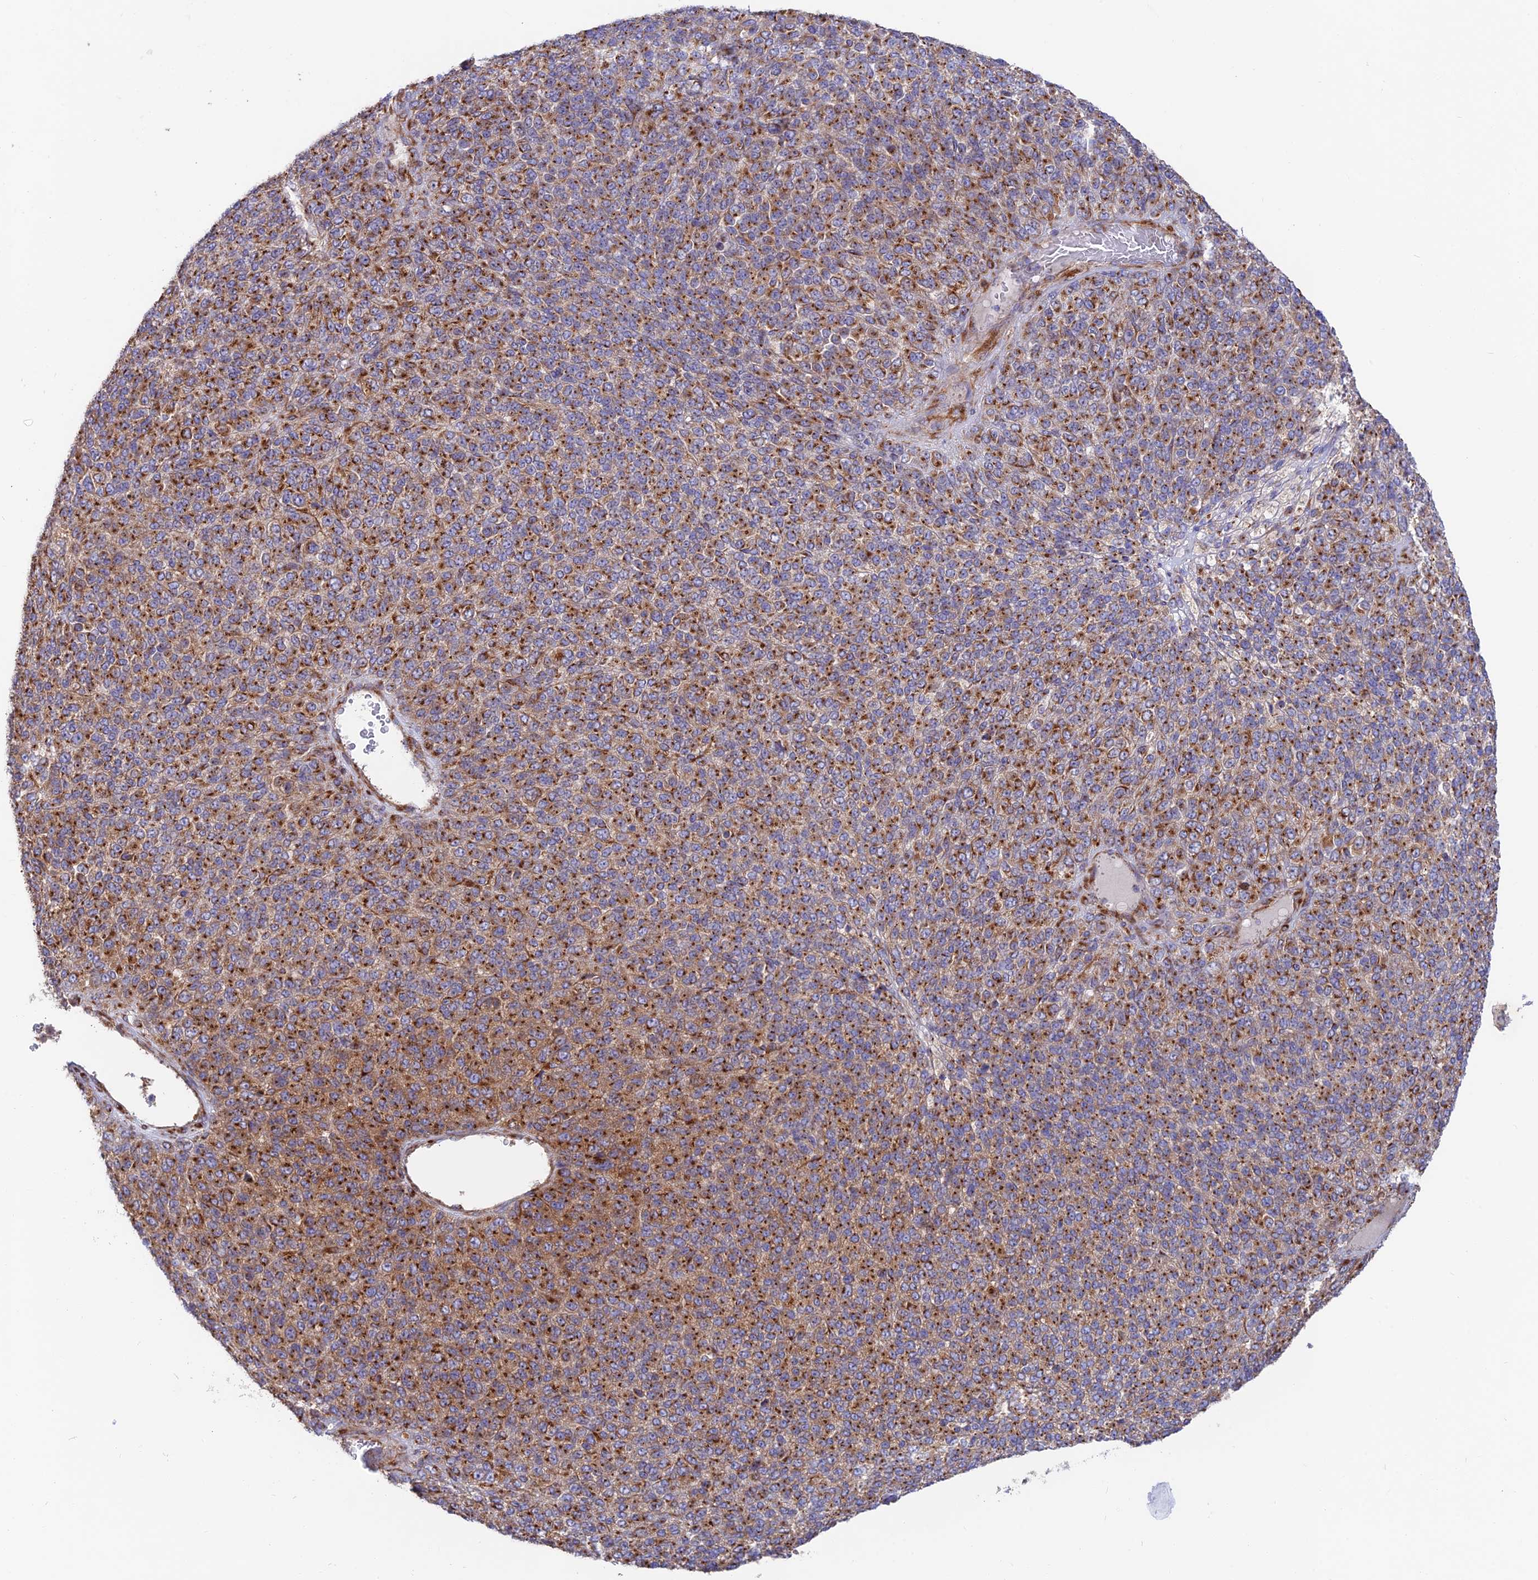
{"staining": {"intensity": "strong", "quantity": ">75%", "location": "cytoplasmic/membranous"}, "tissue": "melanoma", "cell_type": "Tumor cells", "image_type": "cancer", "snomed": [{"axis": "morphology", "description": "Malignant melanoma, Metastatic site"}, {"axis": "topography", "description": "Brain"}], "caption": "The immunohistochemical stain shows strong cytoplasmic/membranous positivity in tumor cells of melanoma tissue. The staining was performed using DAB, with brown indicating positive protein expression. Nuclei are stained blue with hematoxylin.", "gene": "GOLGA3", "patient": {"sex": "female", "age": 56}}